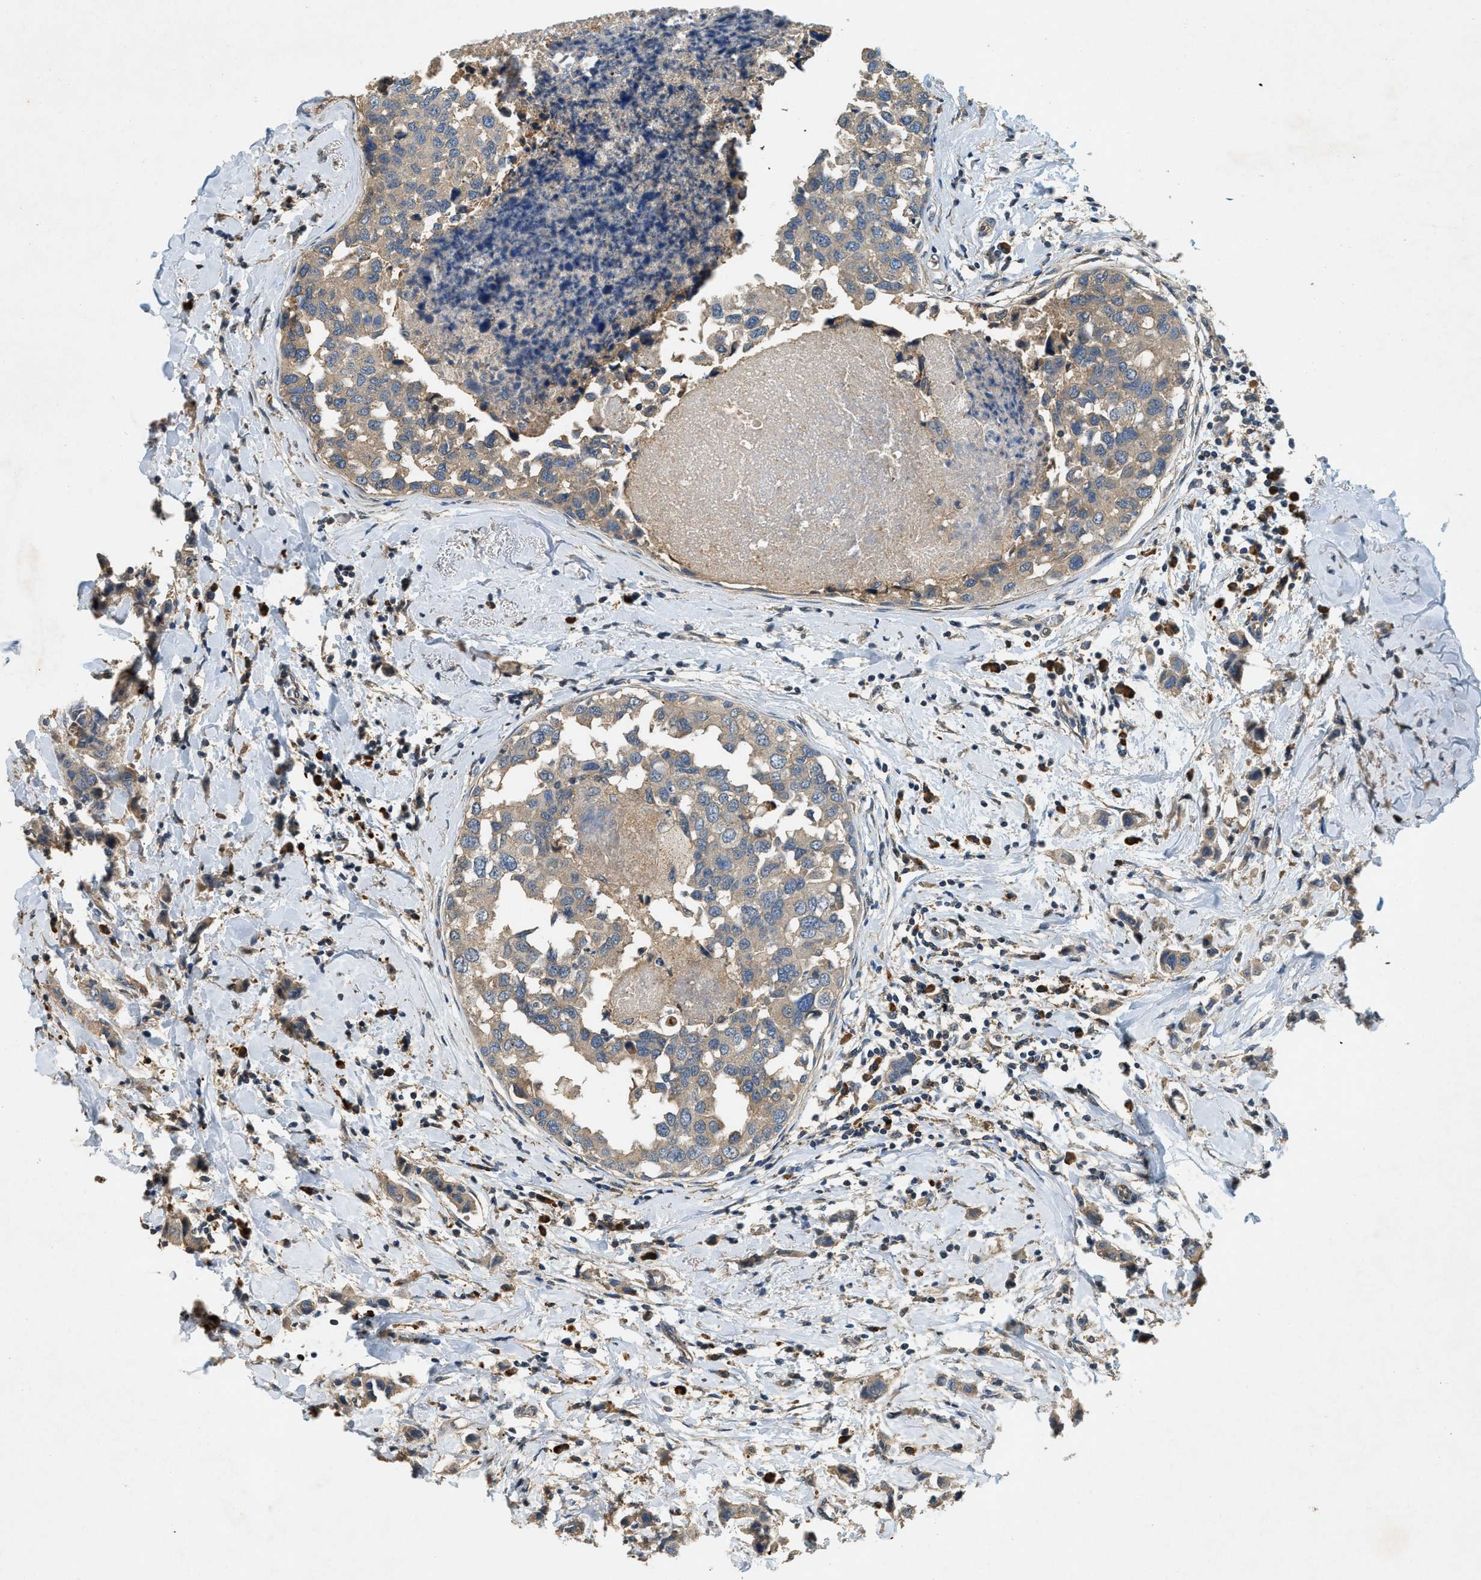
{"staining": {"intensity": "weak", "quantity": ">75%", "location": "cytoplasmic/membranous"}, "tissue": "breast cancer", "cell_type": "Tumor cells", "image_type": "cancer", "snomed": [{"axis": "morphology", "description": "Normal tissue, NOS"}, {"axis": "morphology", "description": "Duct carcinoma"}, {"axis": "topography", "description": "Breast"}], "caption": "High-power microscopy captured an immunohistochemistry image of infiltrating ductal carcinoma (breast), revealing weak cytoplasmic/membranous positivity in approximately >75% of tumor cells.", "gene": "CFLAR", "patient": {"sex": "female", "age": 50}}